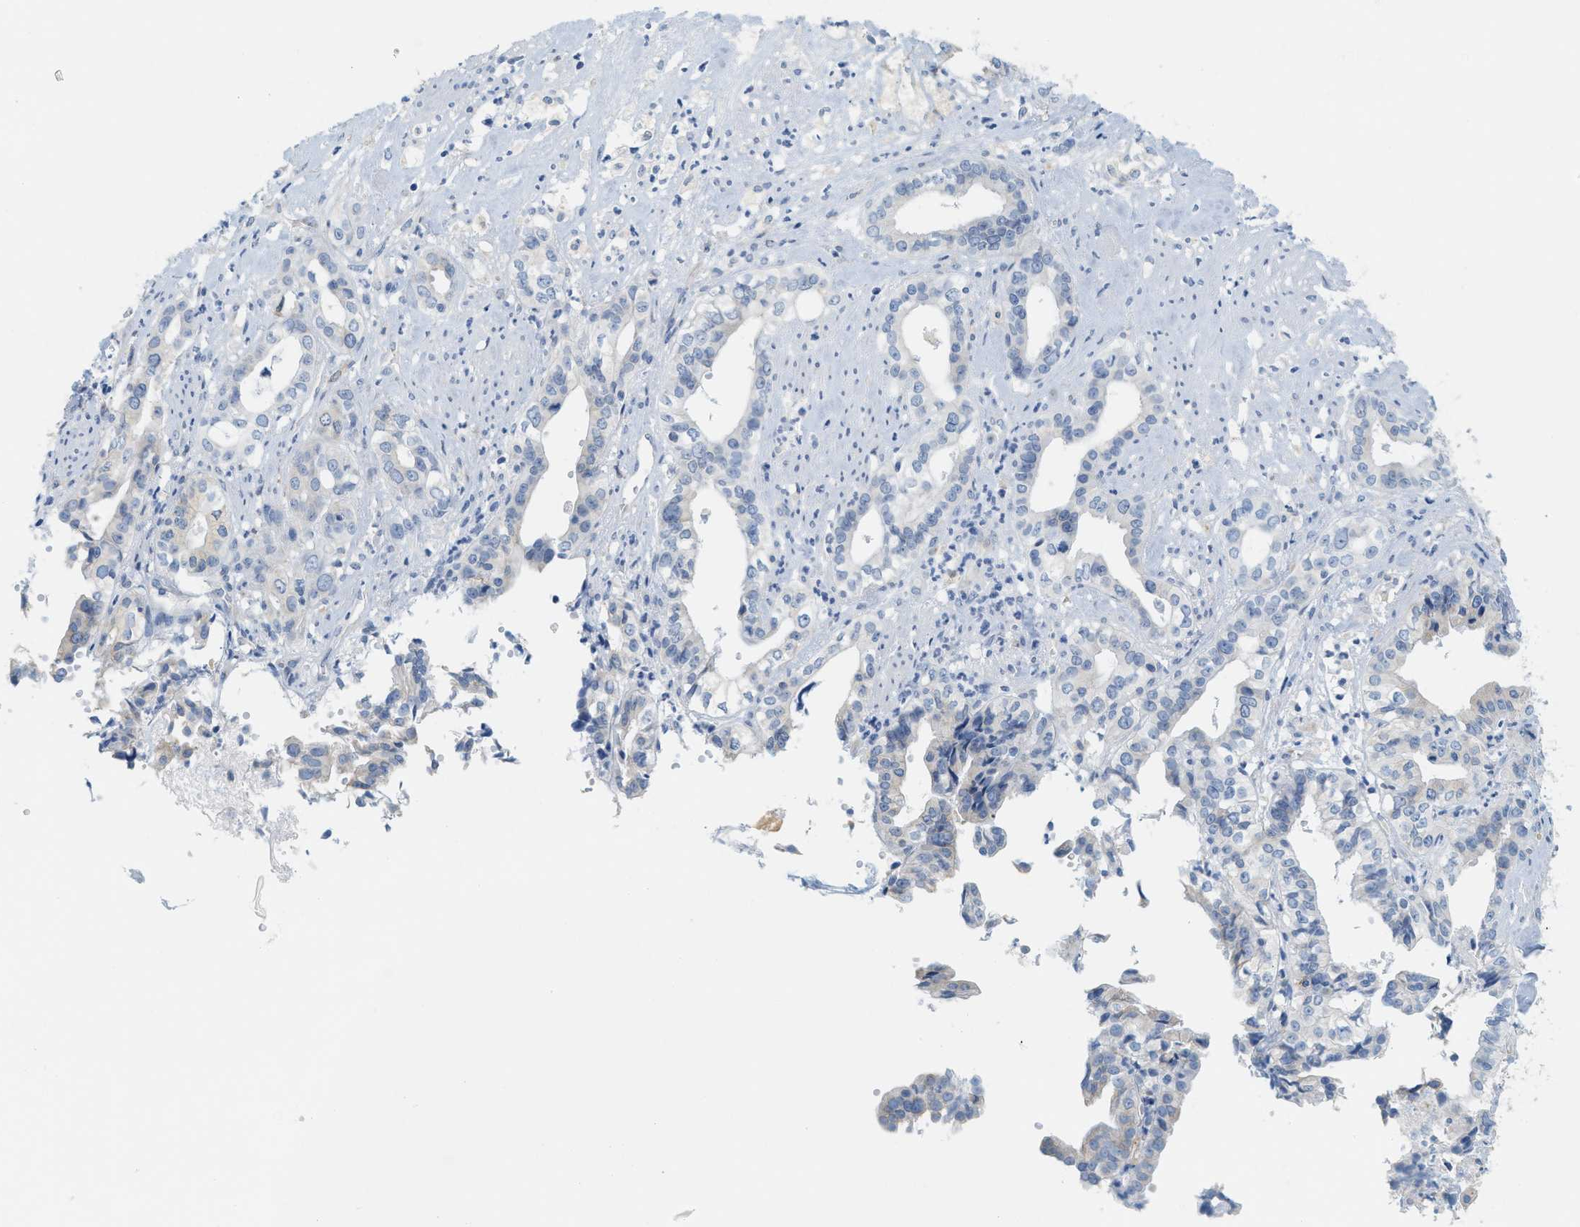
{"staining": {"intensity": "weak", "quantity": "25%-75%", "location": "cytoplasmic/membranous"}, "tissue": "liver cancer", "cell_type": "Tumor cells", "image_type": "cancer", "snomed": [{"axis": "morphology", "description": "Cholangiocarcinoma"}, {"axis": "topography", "description": "Liver"}], "caption": "Brown immunohistochemical staining in liver cancer displays weak cytoplasmic/membranous staining in approximately 25%-75% of tumor cells. (Brightfield microscopy of DAB IHC at high magnification).", "gene": "TEX264", "patient": {"sex": "female", "age": 61}}